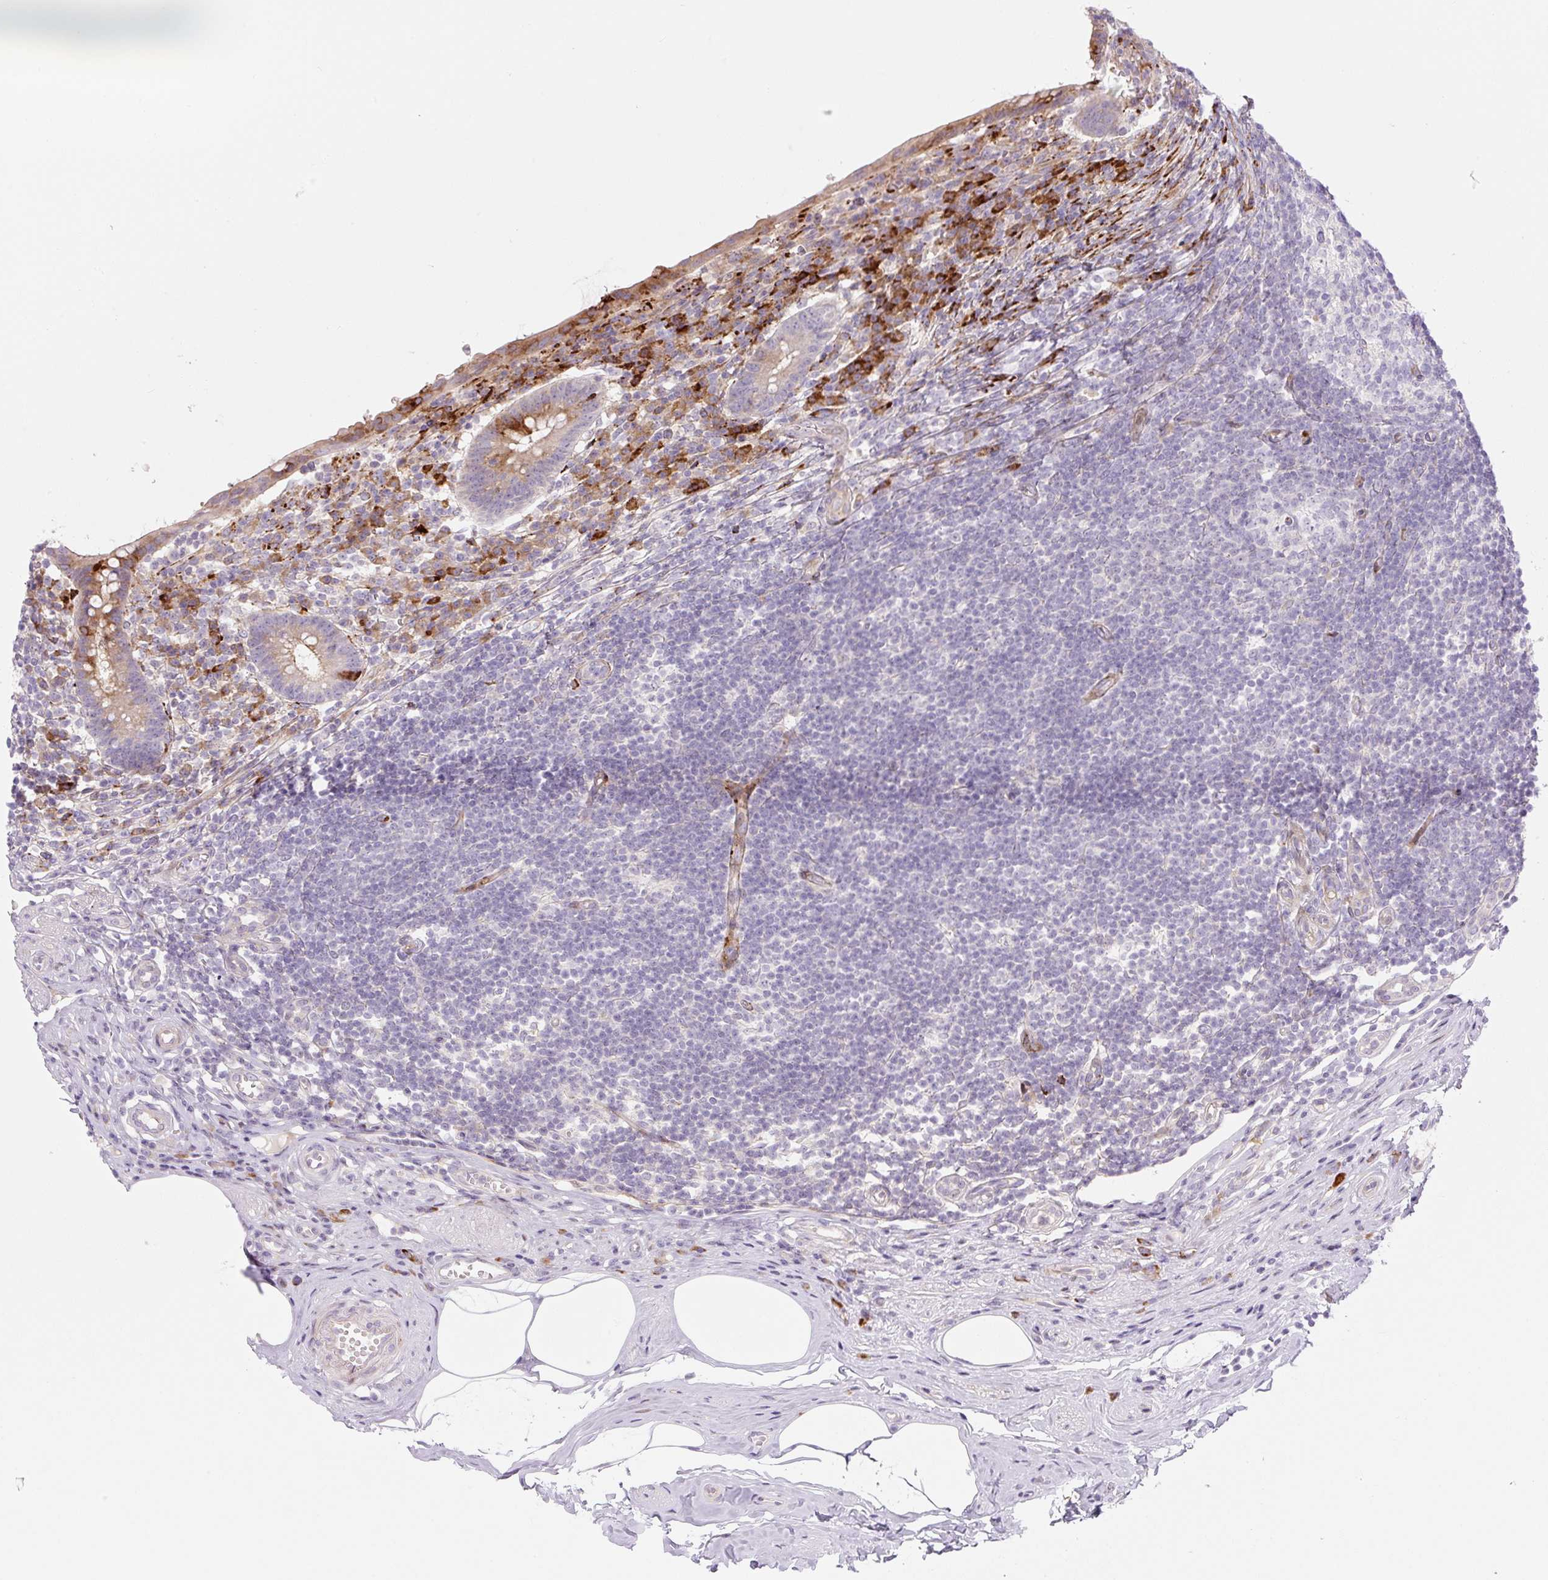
{"staining": {"intensity": "strong", "quantity": ">75%", "location": "cytoplasmic/membranous"}, "tissue": "appendix", "cell_type": "Glandular cells", "image_type": "normal", "snomed": [{"axis": "morphology", "description": "Normal tissue, NOS"}, {"axis": "topography", "description": "Appendix"}], "caption": "The histopathology image exhibits staining of normal appendix, revealing strong cytoplasmic/membranous protein staining (brown color) within glandular cells. (DAB (3,3'-diaminobenzidine) = brown stain, brightfield microscopy at high magnification).", "gene": "DISP3", "patient": {"sex": "female", "age": 56}}